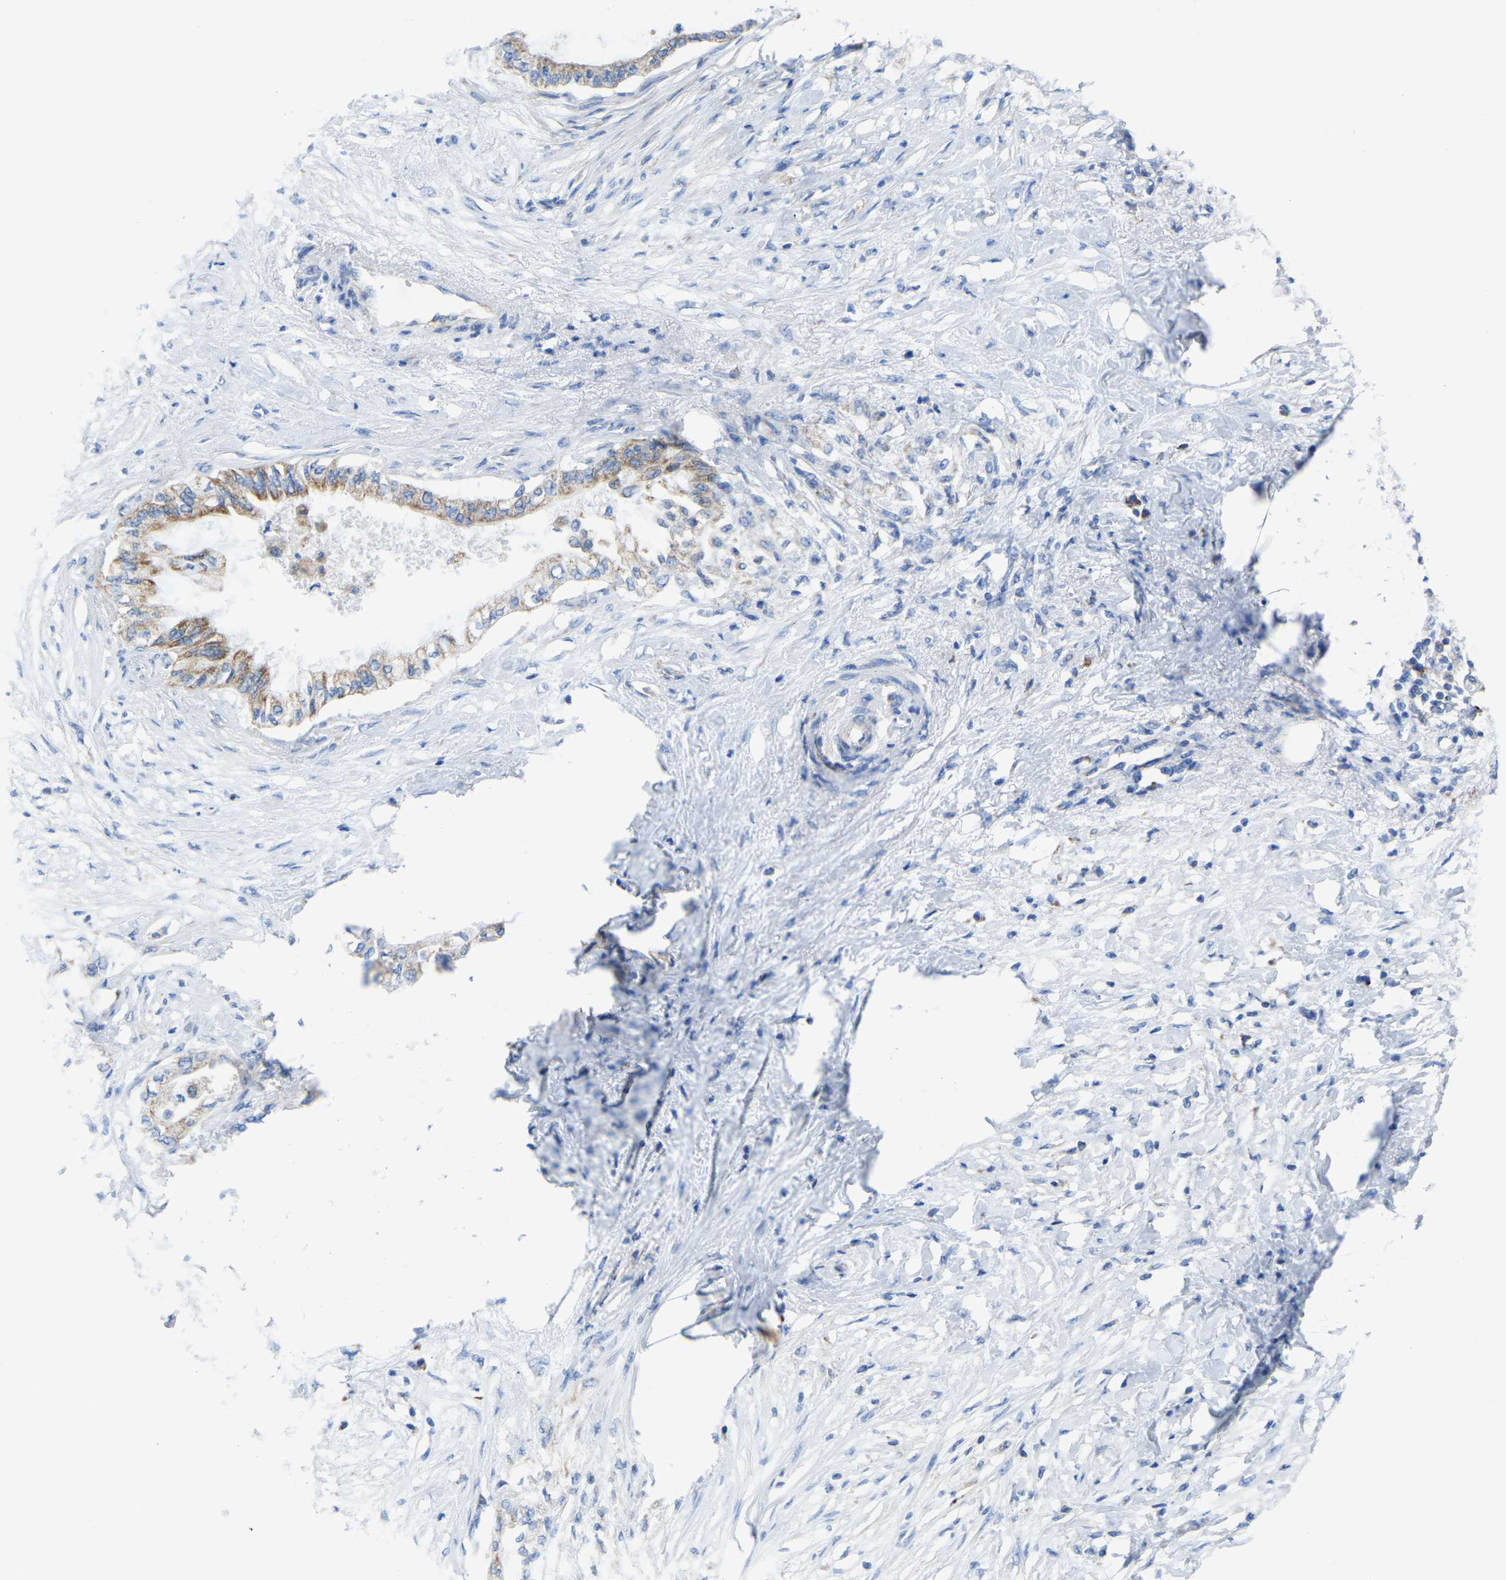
{"staining": {"intensity": "weak", "quantity": ">75%", "location": "cytoplasmic/membranous"}, "tissue": "pancreatic cancer", "cell_type": "Tumor cells", "image_type": "cancer", "snomed": [{"axis": "morphology", "description": "Normal tissue, NOS"}, {"axis": "morphology", "description": "Adenocarcinoma, NOS"}, {"axis": "topography", "description": "Pancreas"}, {"axis": "topography", "description": "Duodenum"}], "caption": "The photomicrograph exhibits immunohistochemical staining of pancreatic cancer. There is weak cytoplasmic/membranous expression is appreciated in about >75% of tumor cells. The staining is performed using DAB brown chromogen to label protein expression. The nuclei are counter-stained blue using hematoxylin.", "gene": "ETFA", "patient": {"sex": "female", "age": 60}}